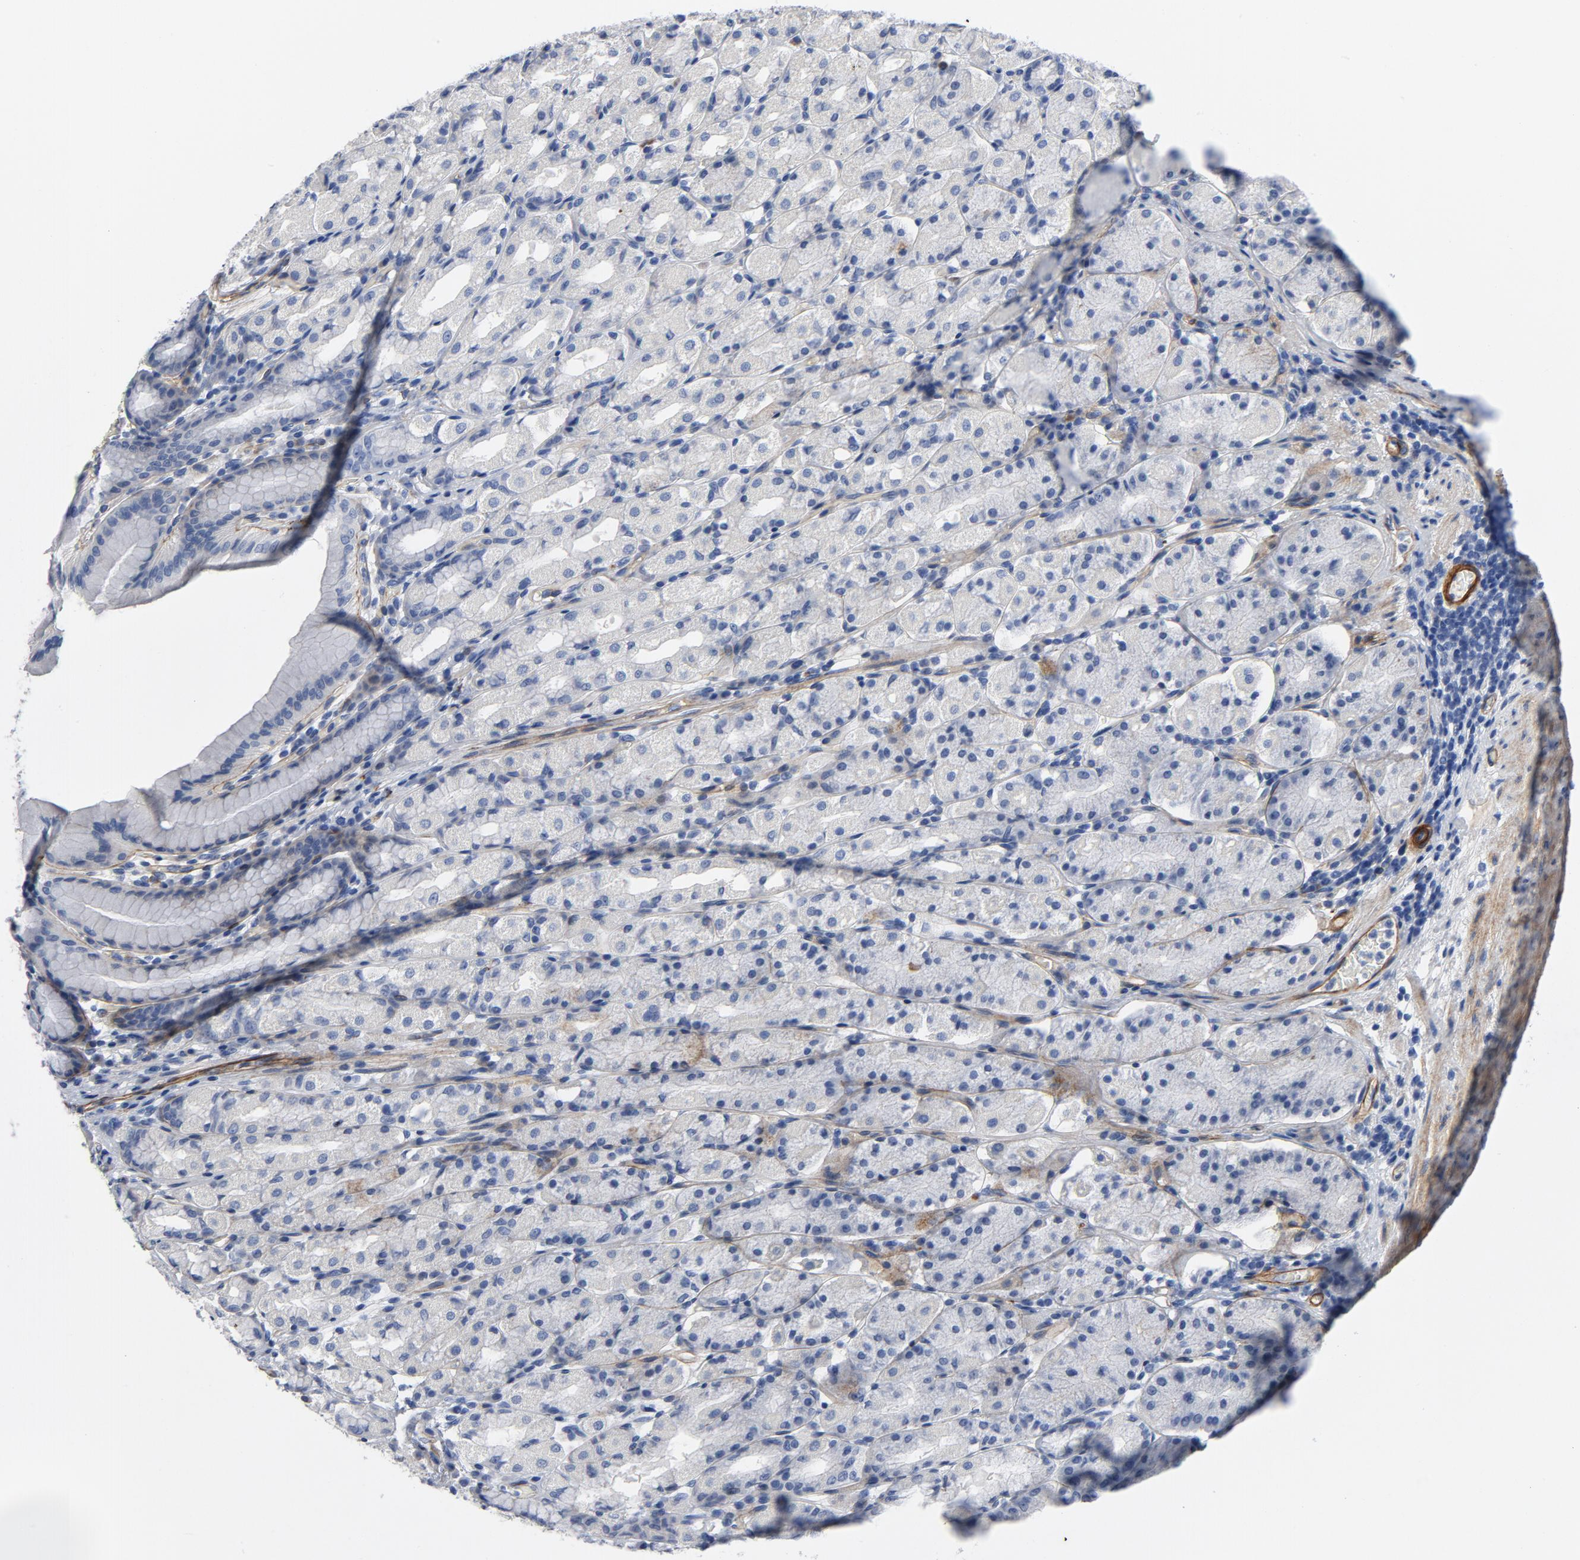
{"staining": {"intensity": "moderate", "quantity": "<25%", "location": "cytoplasmic/membranous"}, "tissue": "stomach", "cell_type": "Glandular cells", "image_type": "normal", "snomed": [{"axis": "morphology", "description": "Normal tissue, NOS"}, {"axis": "topography", "description": "Stomach, upper"}], "caption": "Immunohistochemical staining of benign human stomach reveals moderate cytoplasmic/membranous protein expression in about <25% of glandular cells. (brown staining indicates protein expression, while blue staining denotes nuclei).", "gene": "LAMC1", "patient": {"sex": "male", "age": 68}}